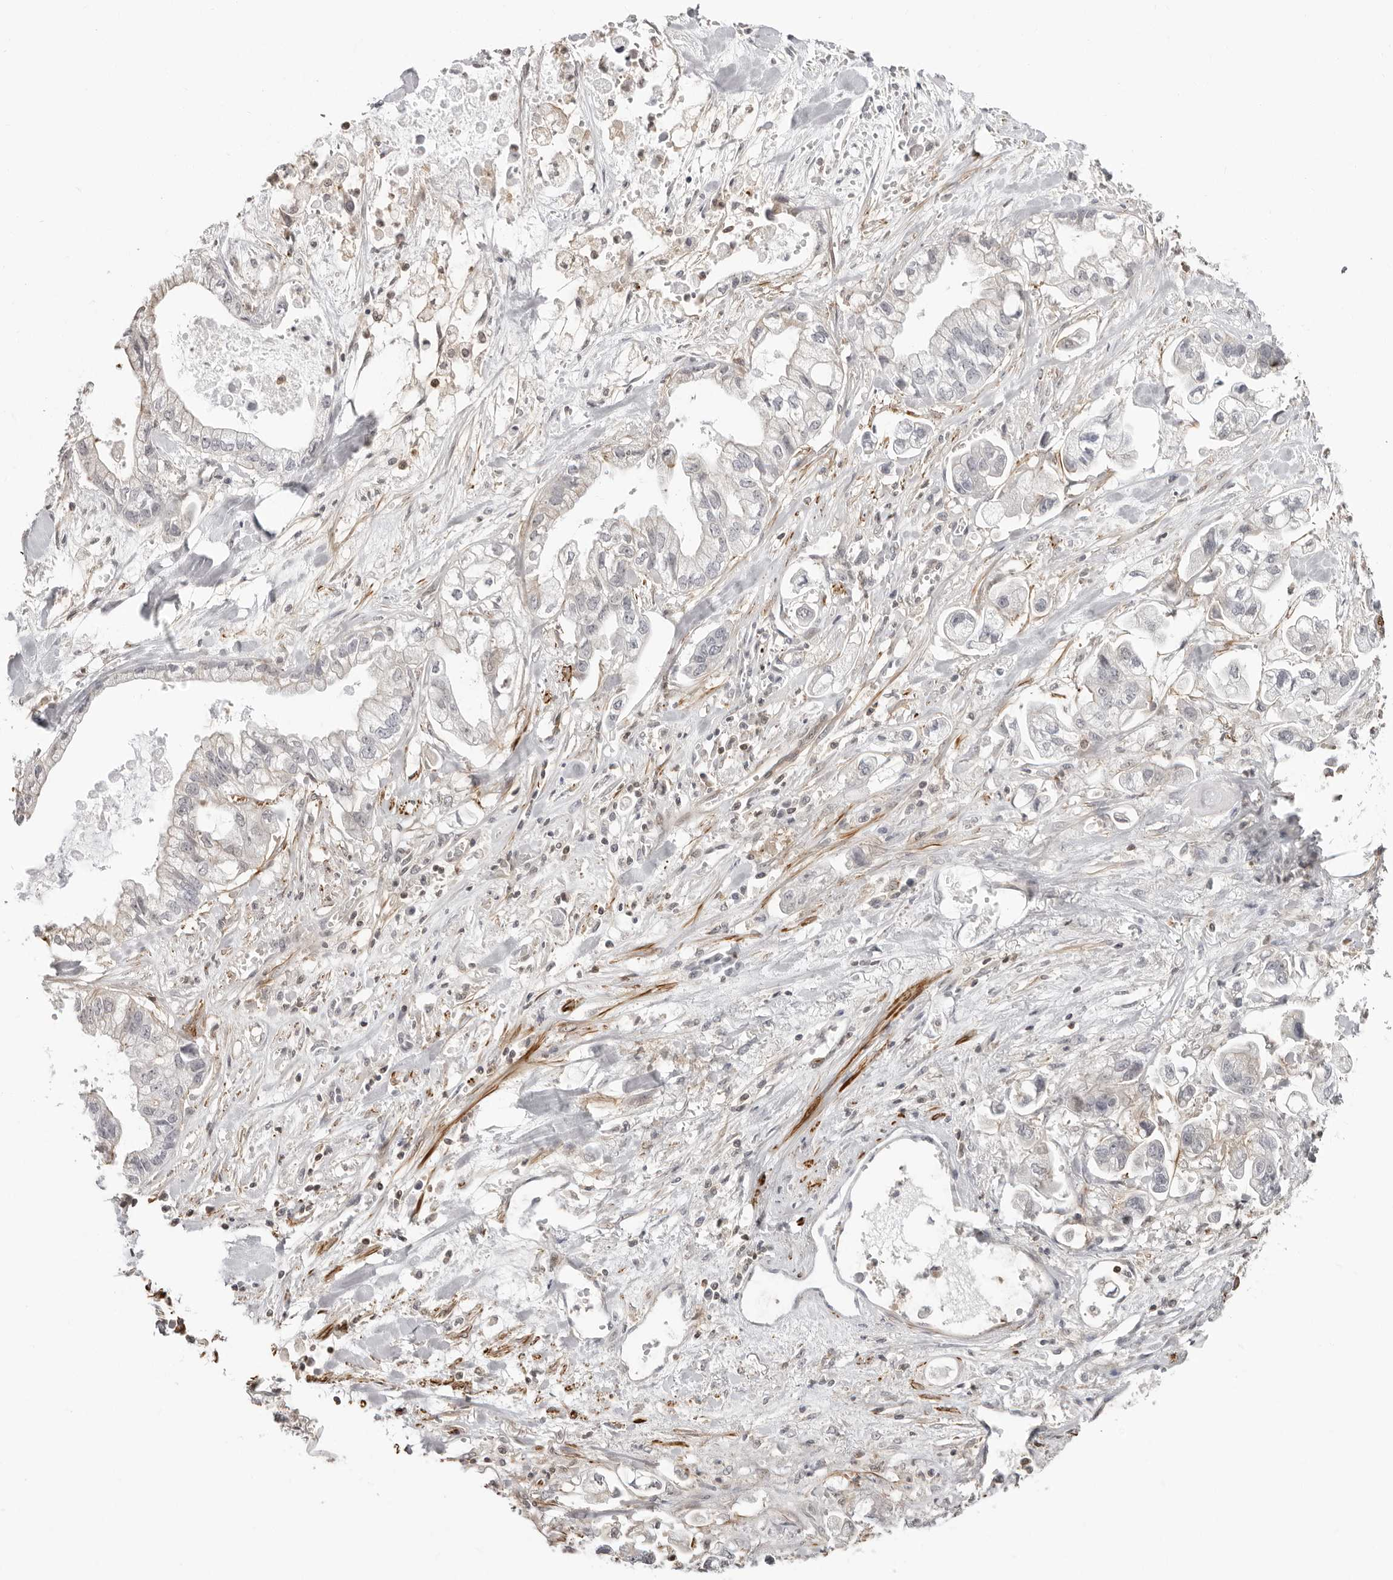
{"staining": {"intensity": "negative", "quantity": "none", "location": "none"}, "tissue": "stomach cancer", "cell_type": "Tumor cells", "image_type": "cancer", "snomed": [{"axis": "morphology", "description": "Normal tissue, NOS"}, {"axis": "morphology", "description": "Adenocarcinoma, NOS"}, {"axis": "topography", "description": "Stomach"}], "caption": "Immunohistochemical staining of stomach adenocarcinoma demonstrates no significant staining in tumor cells.", "gene": "UNK", "patient": {"sex": "male", "age": 62}}